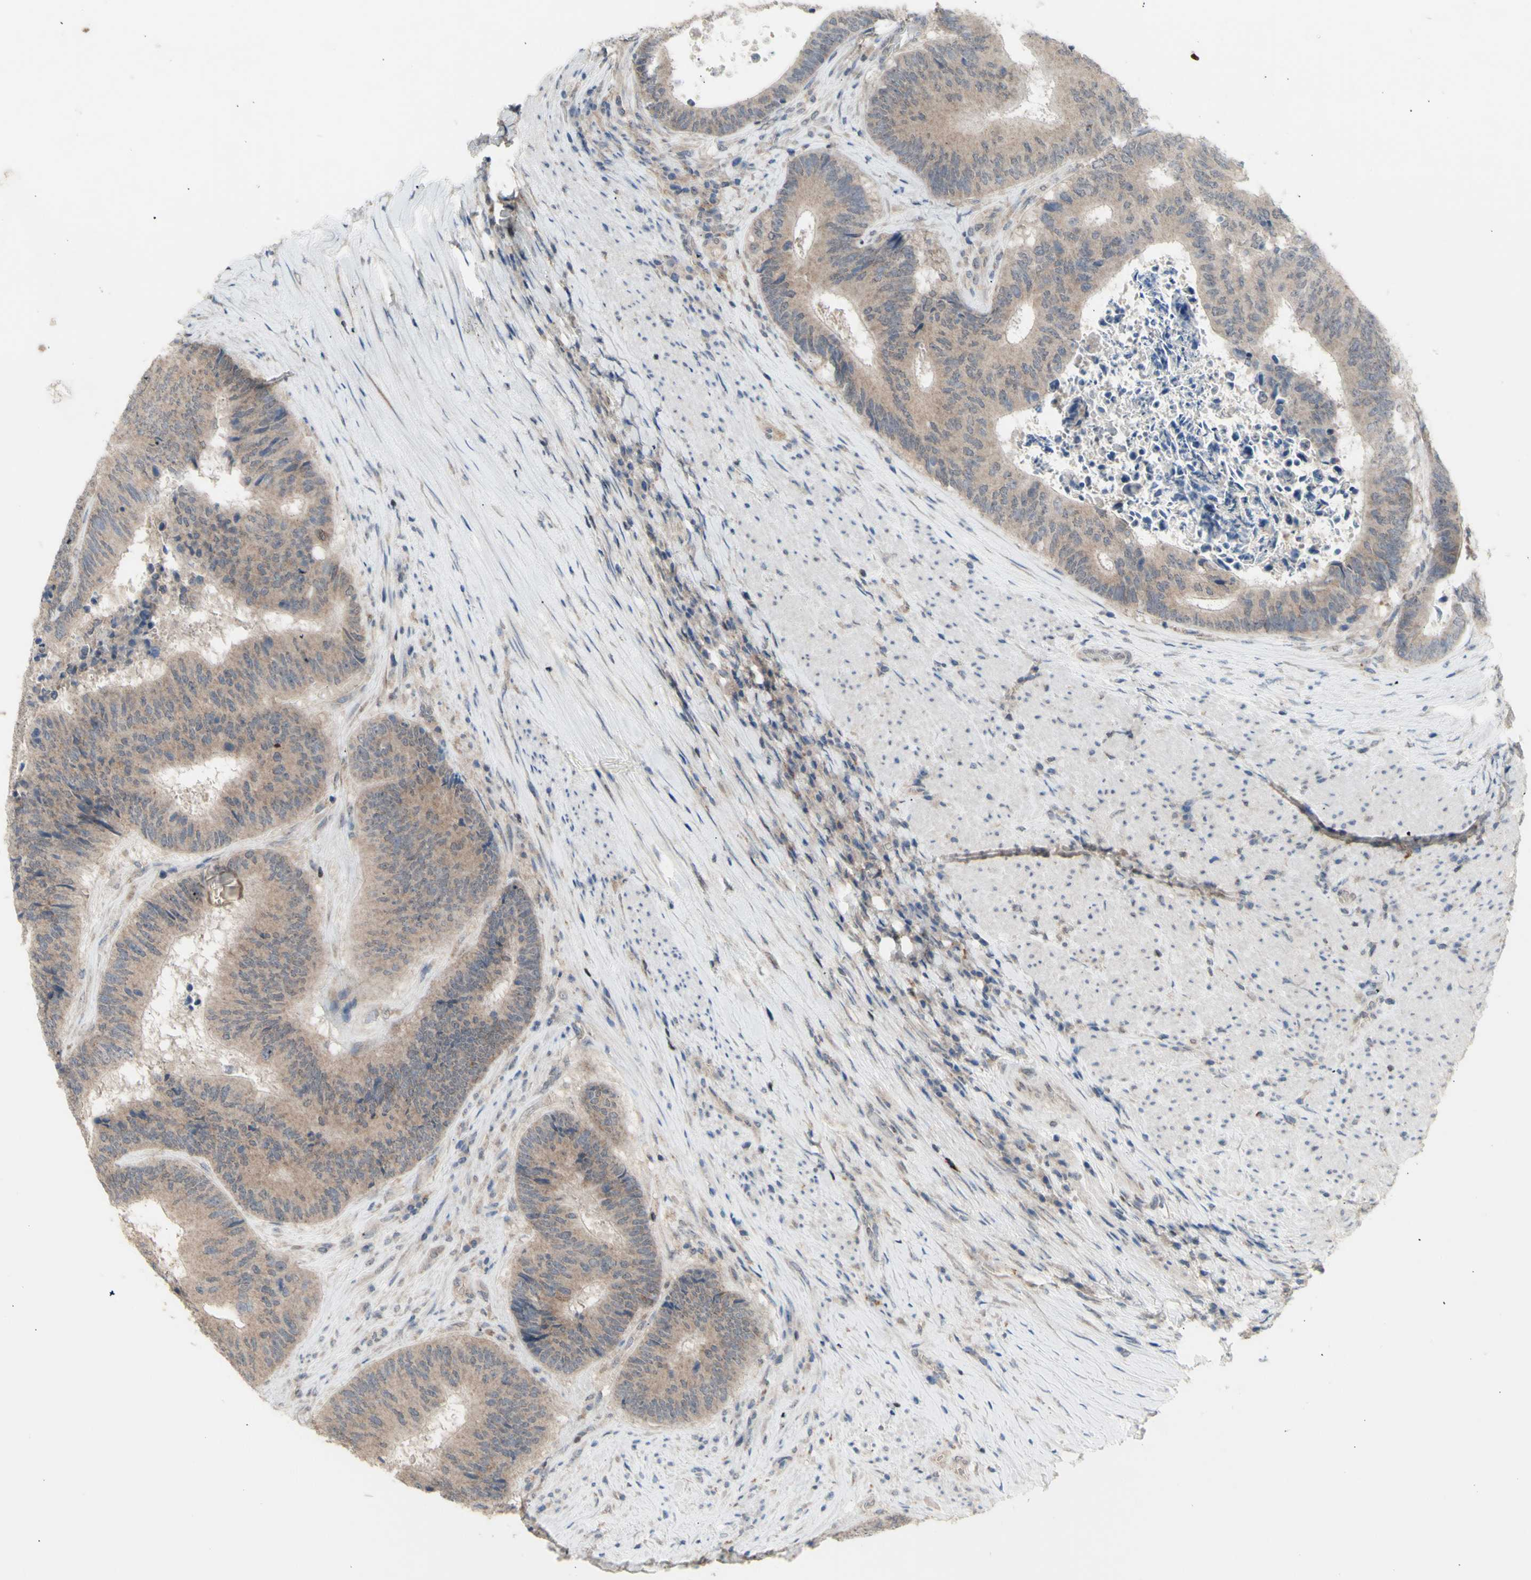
{"staining": {"intensity": "weak", "quantity": ">75%", "location": "cytoplasmic/membranous"}, "tissue": "colorectal cancer", "cell_type": "Tumor cells", "image_type": "cancer", "snomed": [{"axis": "morphology", "description": "Adenocarcinoma, NOS"}, {"axis": "topography", "description": "Rectum"}], "caption": "Immunohistochemical staining of colorectal cancer (adenocarcinoma) demonstrates weak cytoplasmic/membranous protein expression in approximately >75% of tumor cells.", "gene": "NLRP1", "patient": {"sex": "male", "age": 72}}